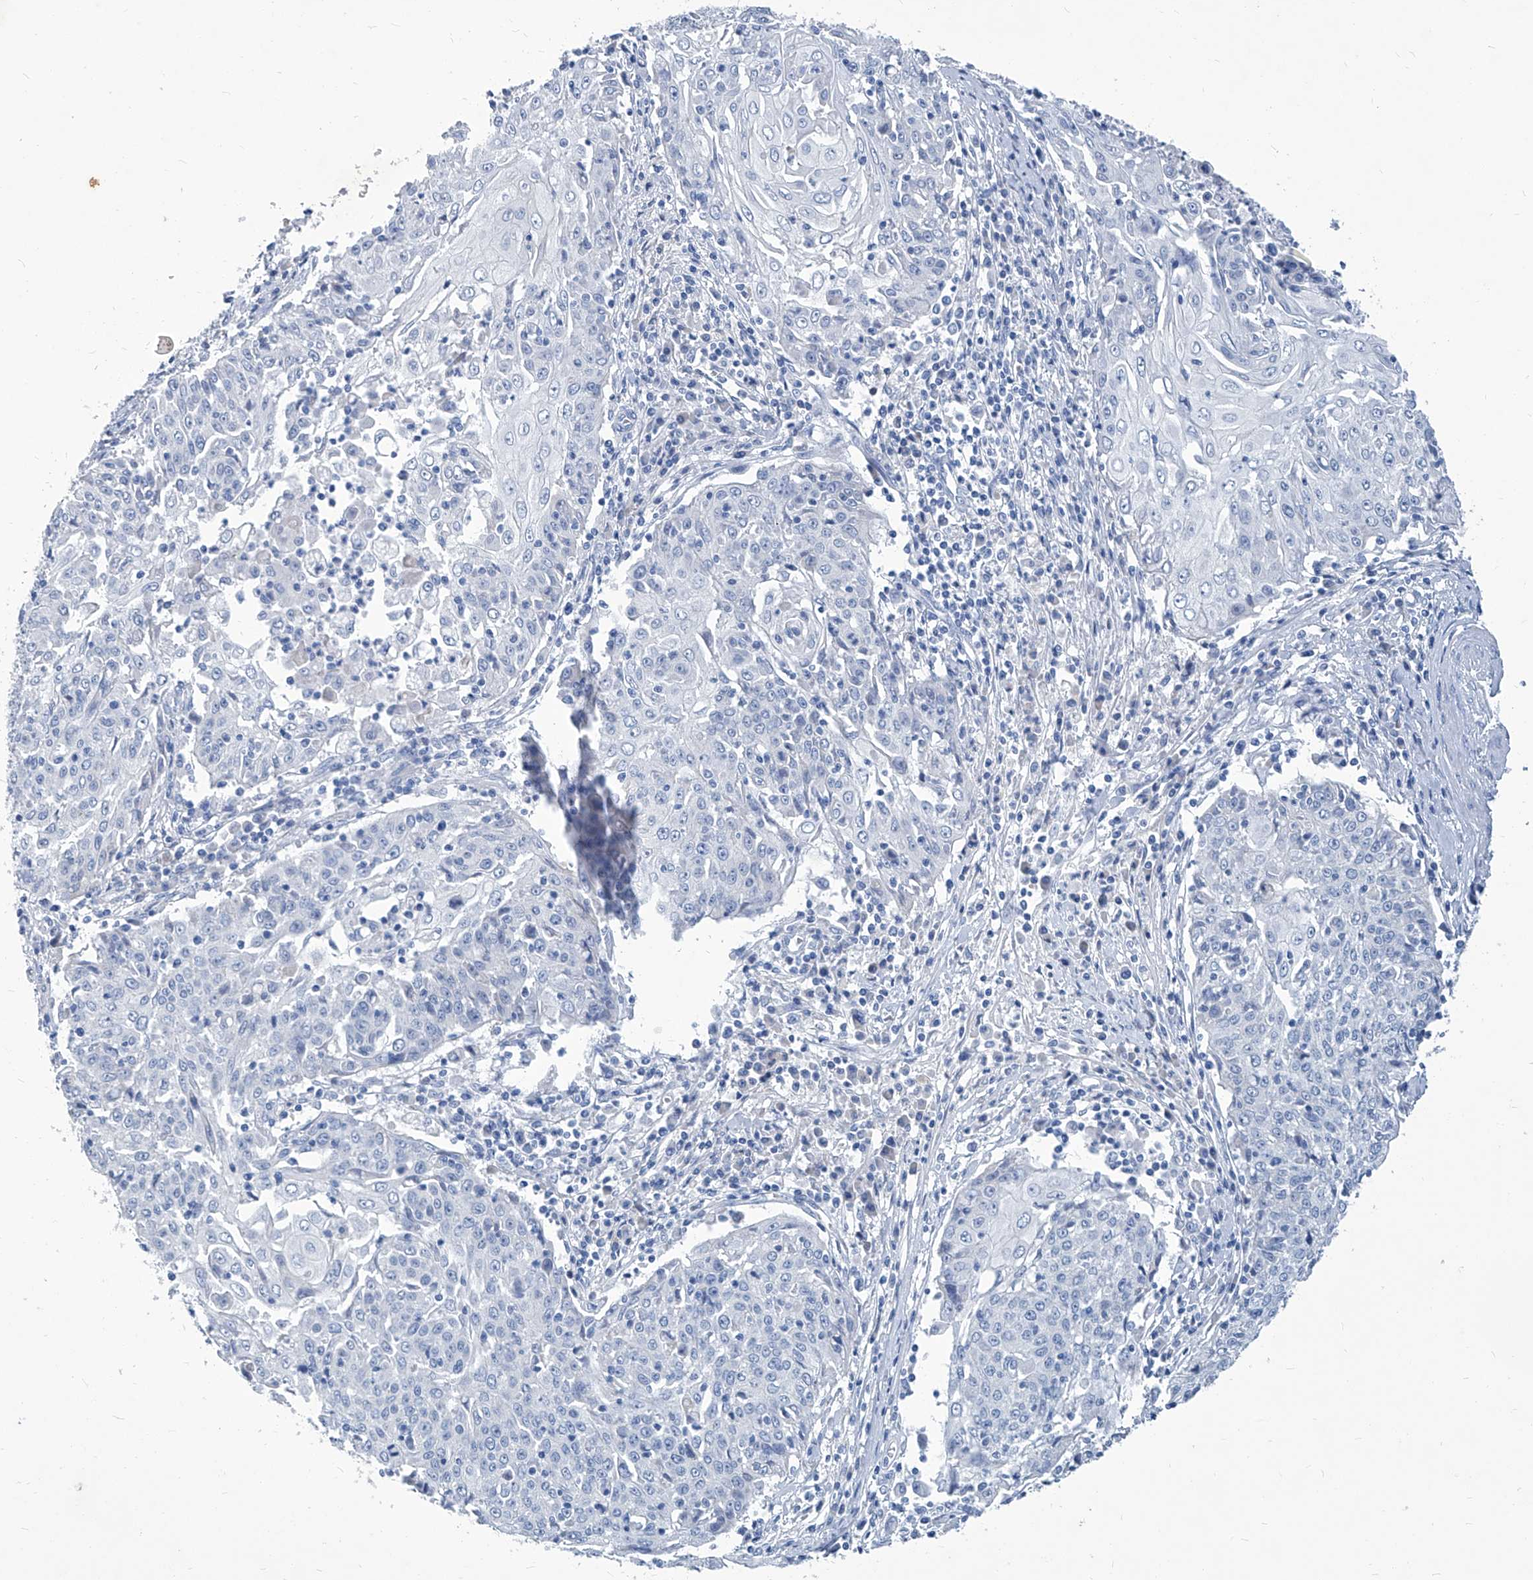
{"staining": {"intensity": "negative", "quantity": "none", "location": "none"}, "tissue": "cervical cancer", "cell_type": "Tumor cells", "image_type": "cancer", "snomed": [{"axis": "morphology", "description": "Squamous cell carcinoma, NOS"}, {"axis": "topography", "description": "Cervix"}], "caption": "Human cervical squamous cell carcinoma stained for a protein using immunohistochemistry demonstrates no positivity in tumor cells.", "gene": "MTARC1", "patient": {"sex": "female", "age": 48}}